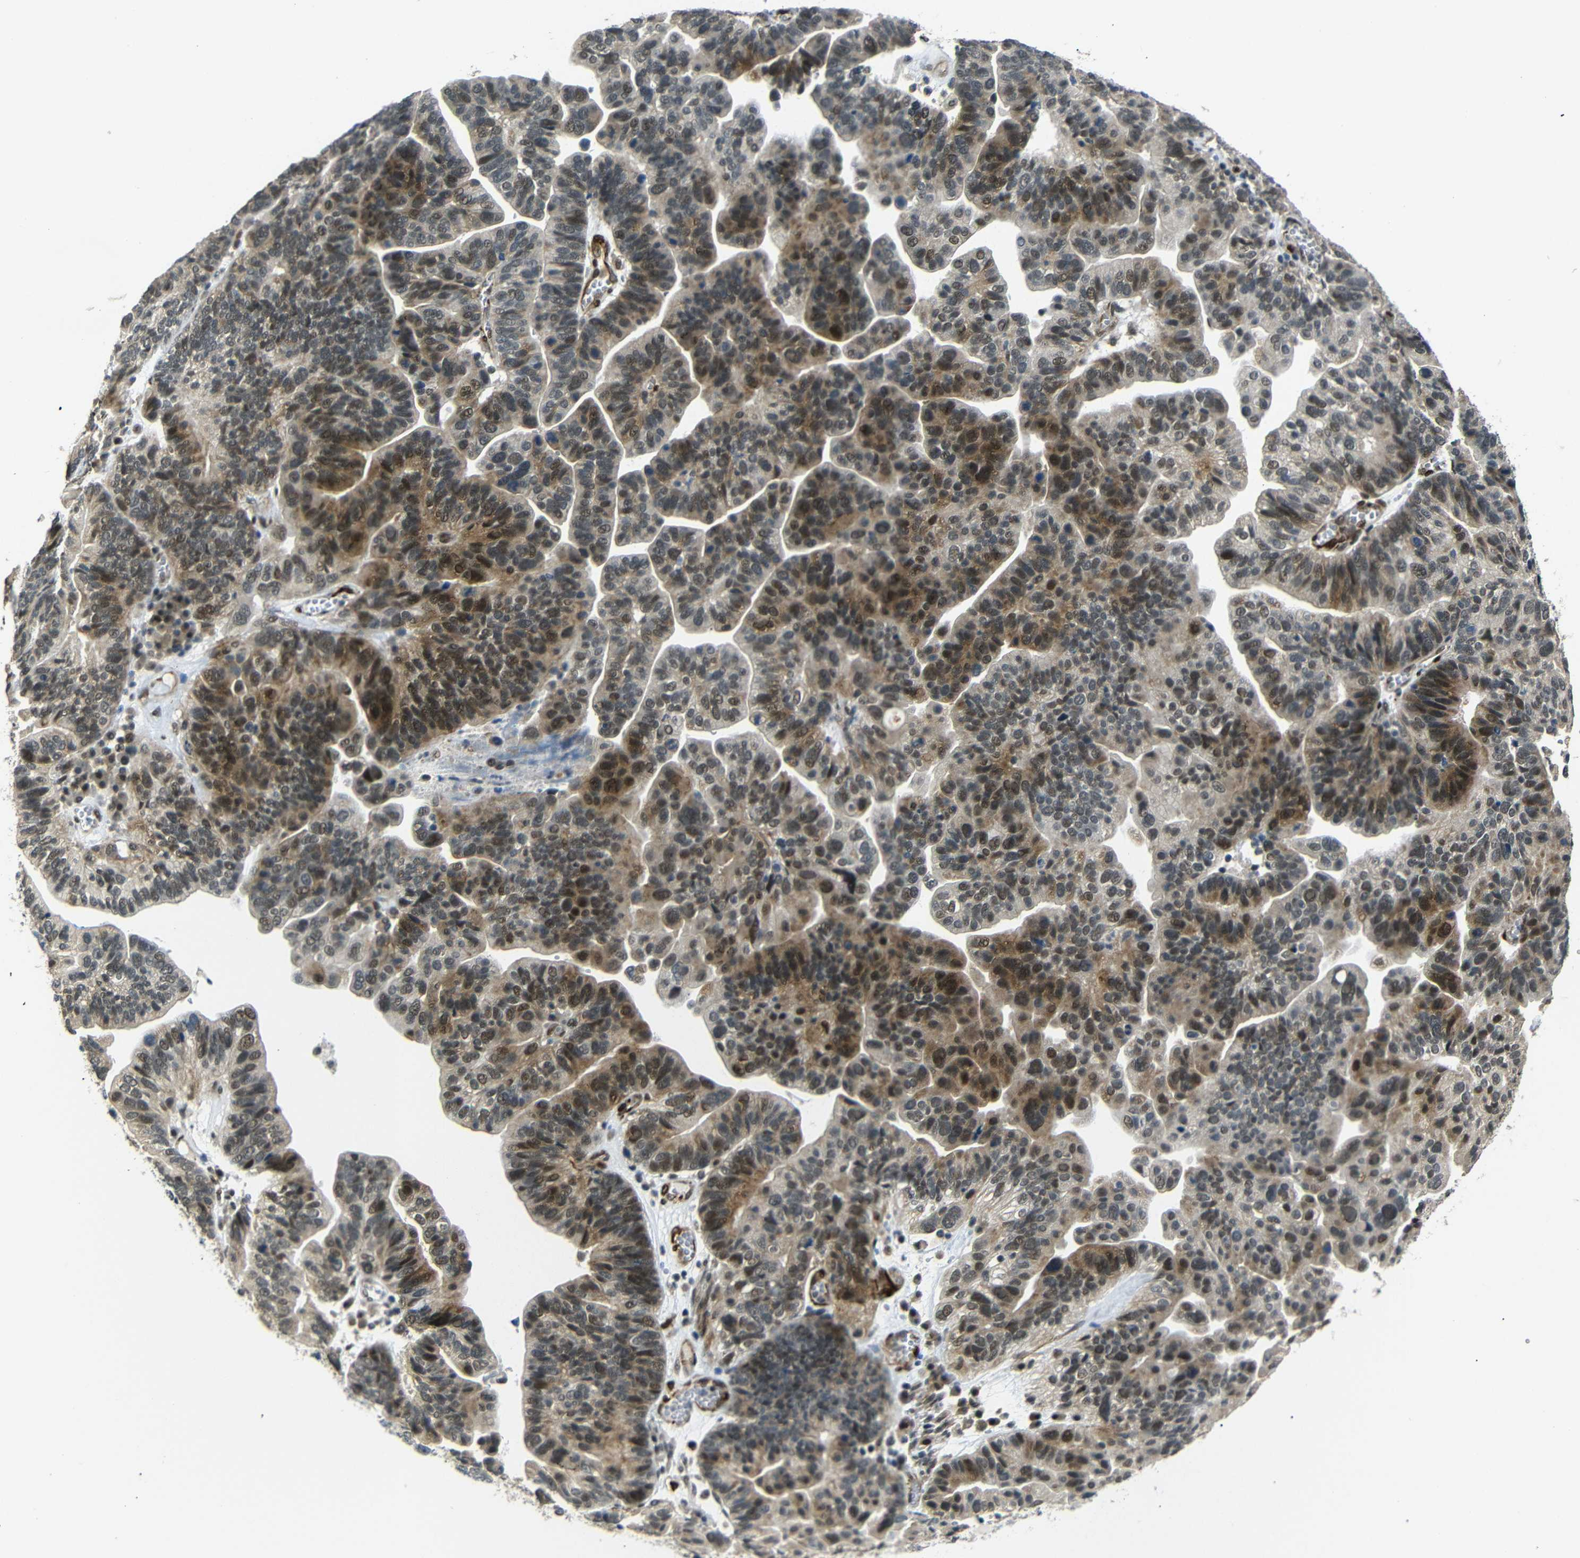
{"staining": {"intensity": "moderate", "quantity": ">75%", "location": "cytoplasmic/membranous,nuclear"}, "tissue": "ovarian cancer", "cell_type": "Tumor cells", "image_type": "cancer", "snomed": [{"axis": "morphology", "description": "Cystadenocarcinoma, serous, NOS"}, {"axis": "topography", "description": "Ovary"}], "caption": "Immunohistochemical staining of ovarian cancer (serous cystadenocarcinoma) reveals medium levels of moderate cytoplasmic/membranous and nuclear protein staining in approximately >75% of tumor cells.", "gene": "TBX2", "patient": {"sex": "female", "age": 56}}